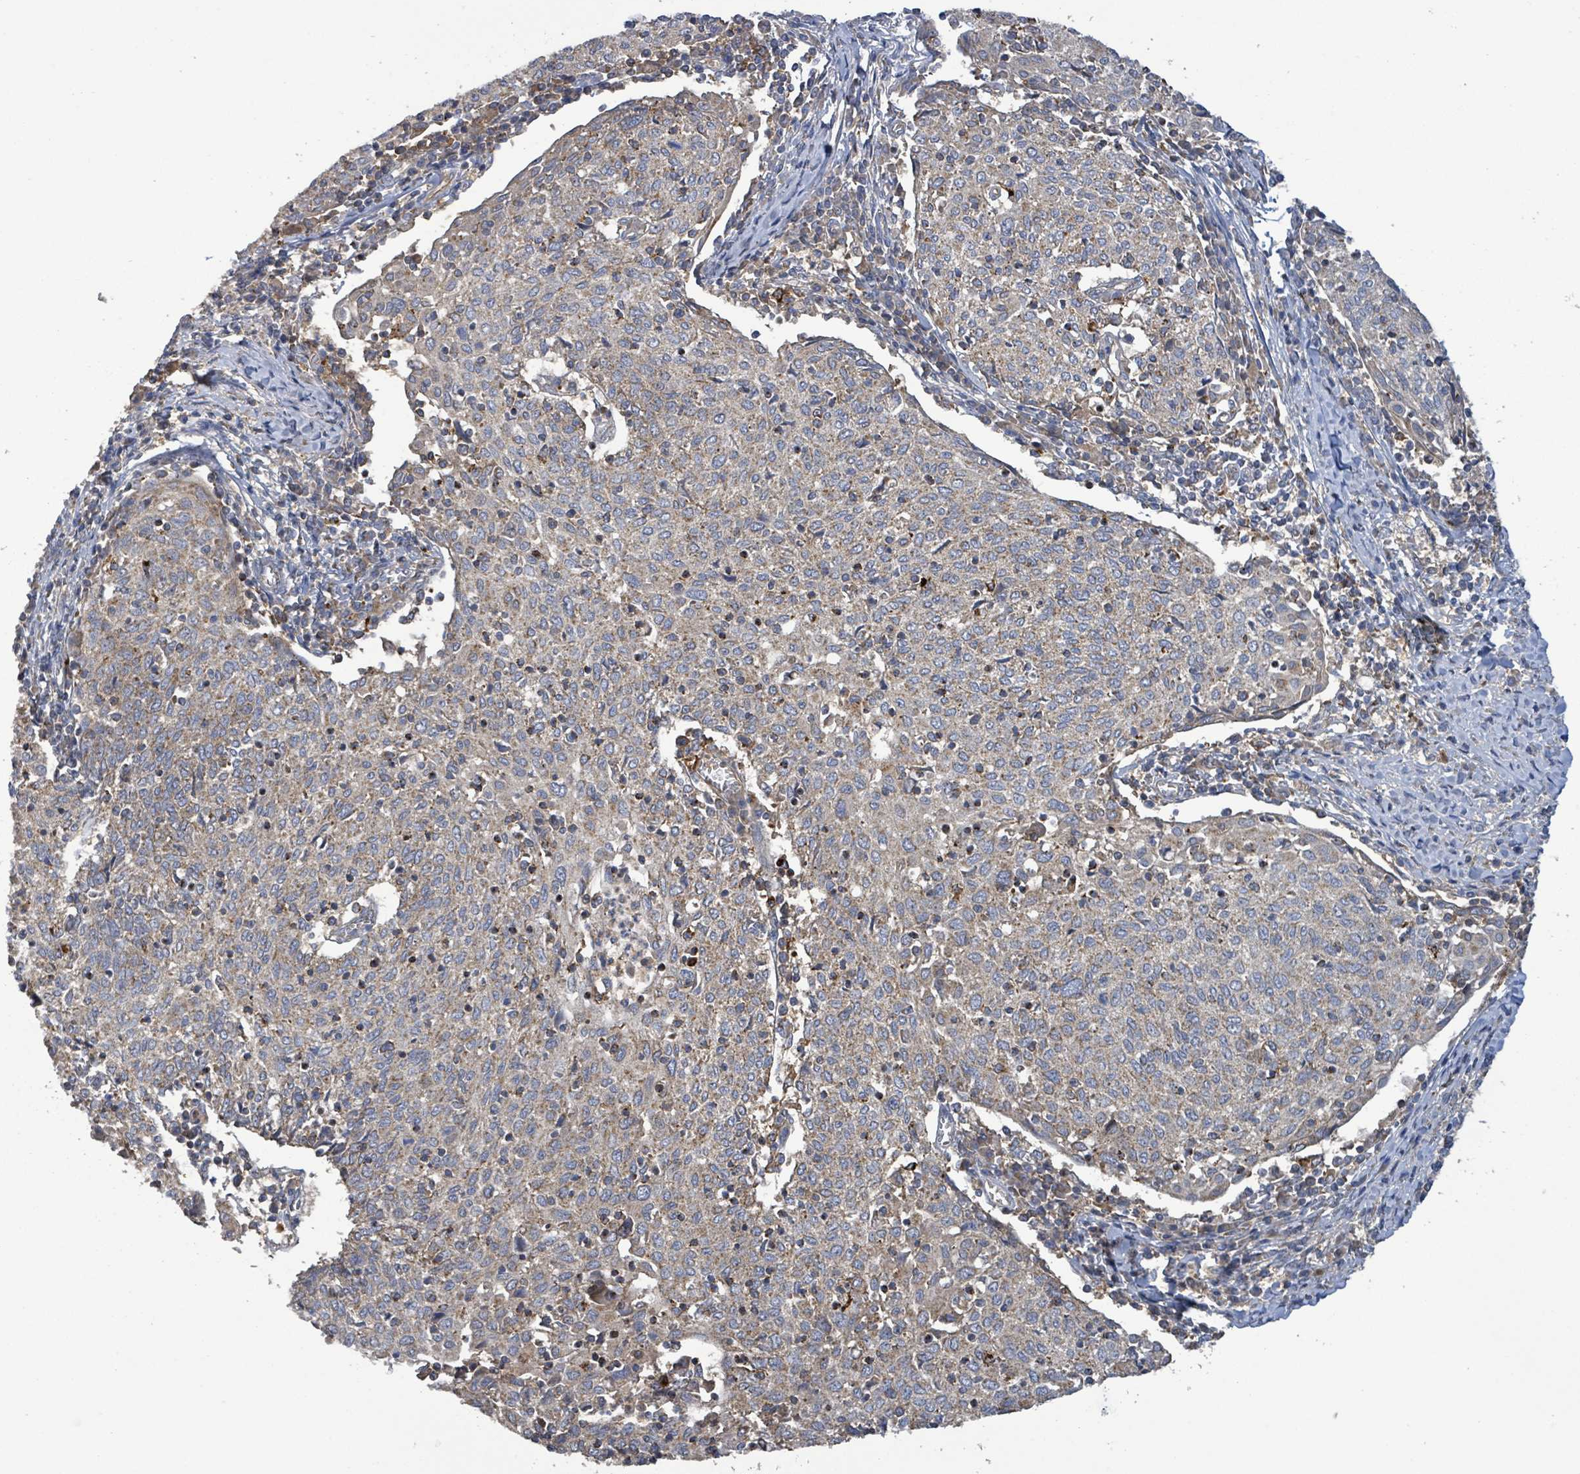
{"staining": {"intensity": "weak", "quantity": "25%-75%", "location": "cytoplasmic/membranous"}, "tissue": "cervical cancer", "cell_type": "Tumor cells", "image_type": "cancer", "snomed": [{"axis": "morphology", "description": "Squamous cell carcinoma, NOS"}, {"axis": "topography", "description": "Cervix"}], "caption": "A low amount of weak cytoplasmic/membranous expression is identified in approximately 25%-75% of tumor cells in squamous cell carcinoma (cervical) tissue.", "gene": "PLAAT1", "patient": {"sex": "female", "age": 52}}